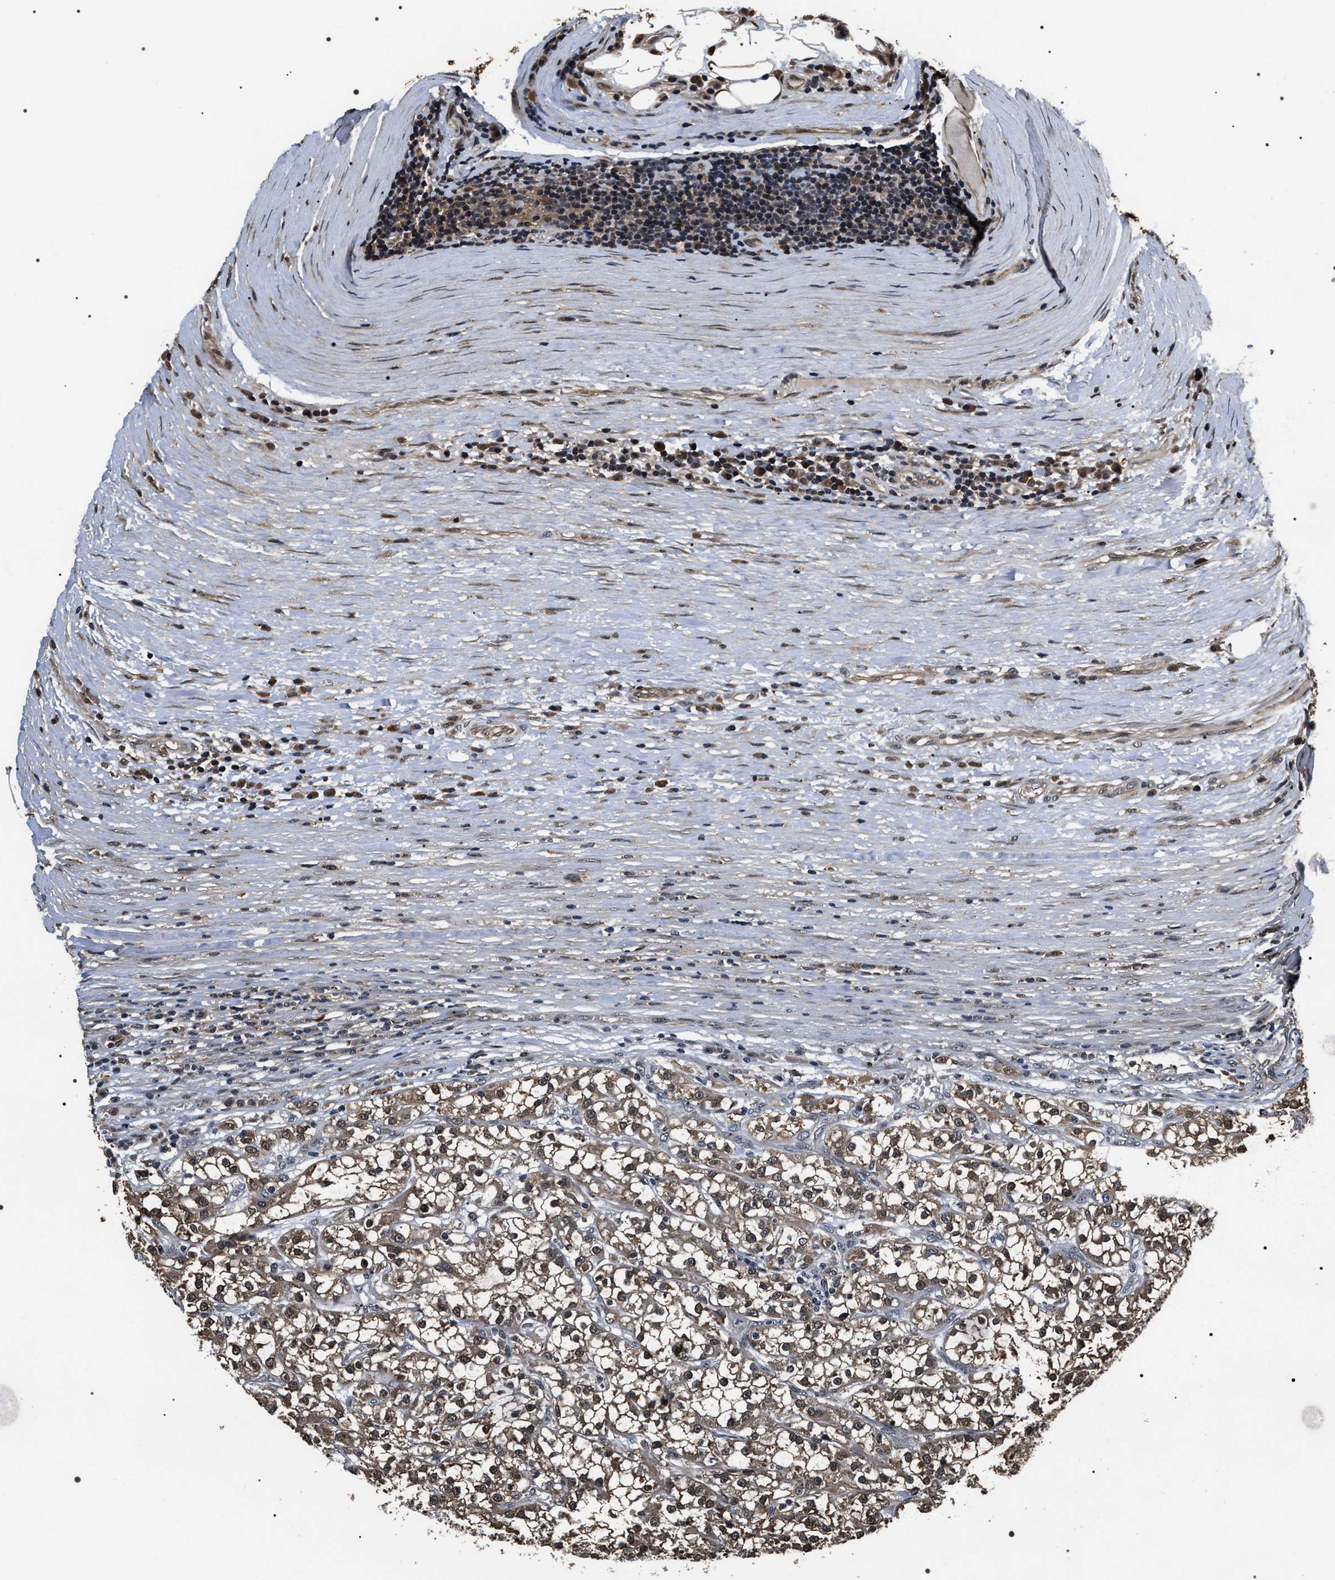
{"staining": {"intensity": "moderate", "quantity": ">75%", "location": "cytoplasmic/membranous,nuclear"}, "tissue": "renal cancer", "cell_type": "Tumor cells", "image_type": "cancer", "snomed": [{"axis": "morphology", "description": "Adenocarcinoma, NOS"}, {"axis": "topography", "description": "Kidney"}], "caption": "Human renal adenocarcinoma stained with a protein marker reveals moderate staining in tumor cells.", "gene": "ARHGAP22", "patient": {"sex": "female", "age": 52}}